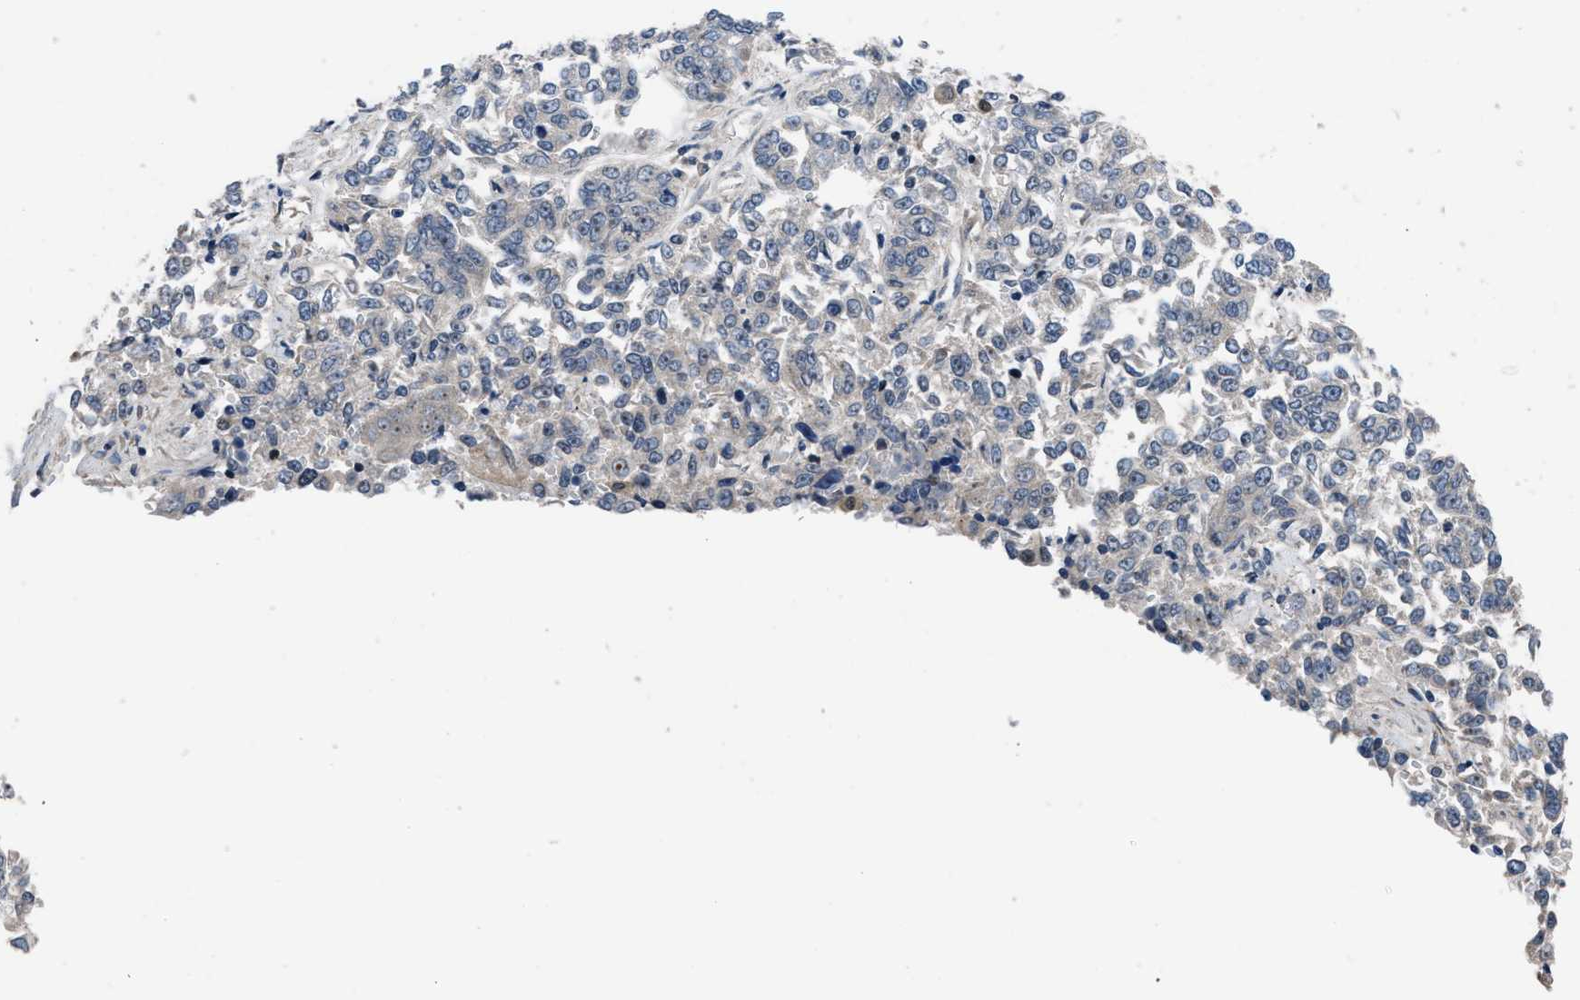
{"staining": {"intensity": "negative", "quantity": "none", "location": "none"}, "tissue": "lung cancer", "cell_type": "Tumor cells", "image_type": "cancer", "snomed": [{"axis": "morphology", "description": "Adenocarcinoma, NOS"}, {"axis": "topography", "description": "Lung"}], "caption": "This image is of lung cancer stained with immunohistochemistry to label a protein in brown with the nuclei are counter-stained blue. There is no expression in tumor cells.", "gene": "SETD5", "patient": {"sex": "male", "age": 84}}